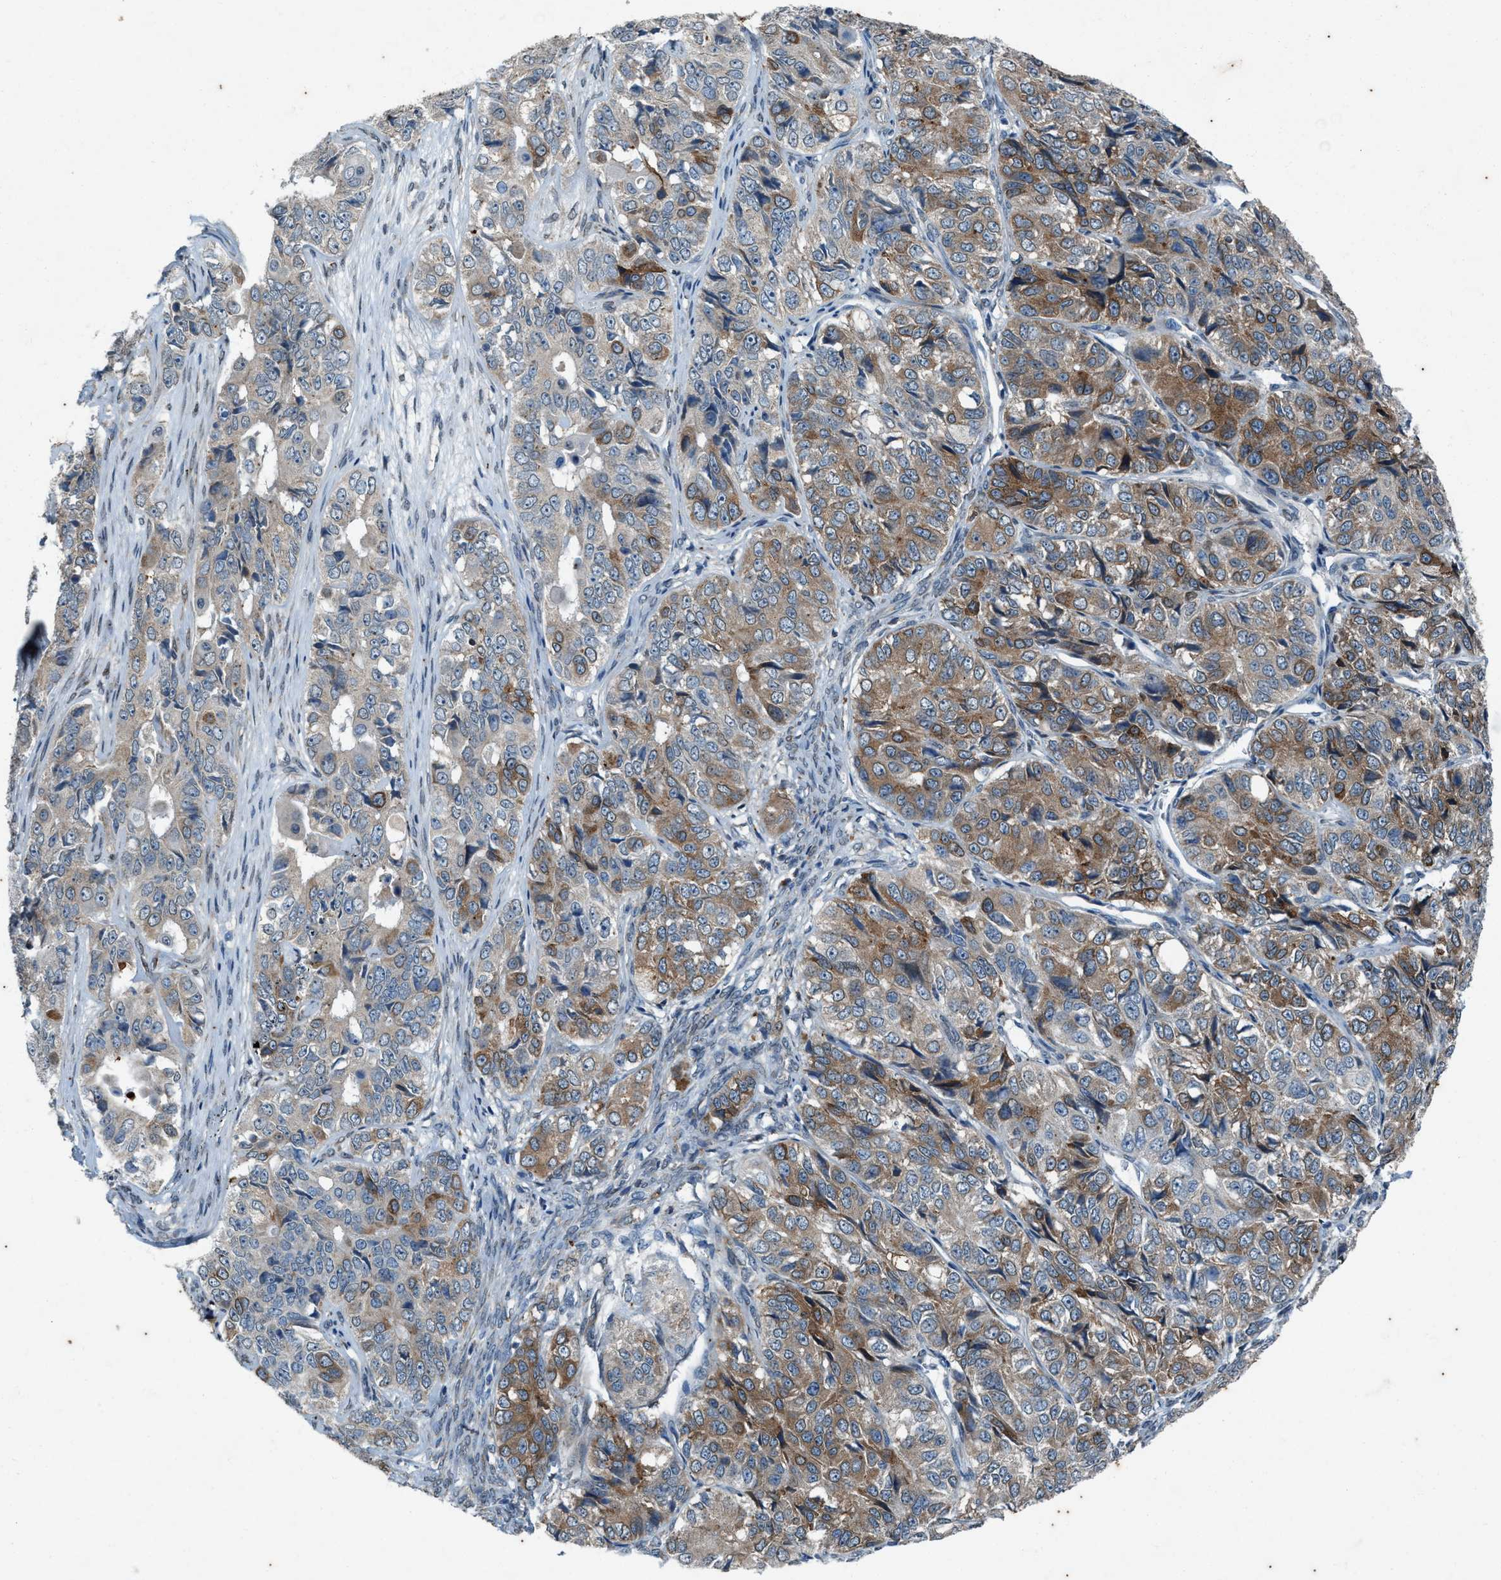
{"staining": {"intensity": "moderate", "quantity": "25%-75%", "location": "cytoplasmic/membranous"}, "tissue": "ovarian cancer", "cell_type": "Tumor cells", "image_type": "cancer", "snomed": [{"axis": "morphology", "description": "Carcinoma, endometroid"}, {"axis": "topography", "description": "Ovary"}], "caption": "Protein expression analysis of human ovarian cancer reveals moderate cytoplasmic/membranous positivity in approximately 25%-75% of tumor cells. Nuclei are stained in blue.", "gene": "CHPF2", "patient": {"sex": "female", "age": 51}}